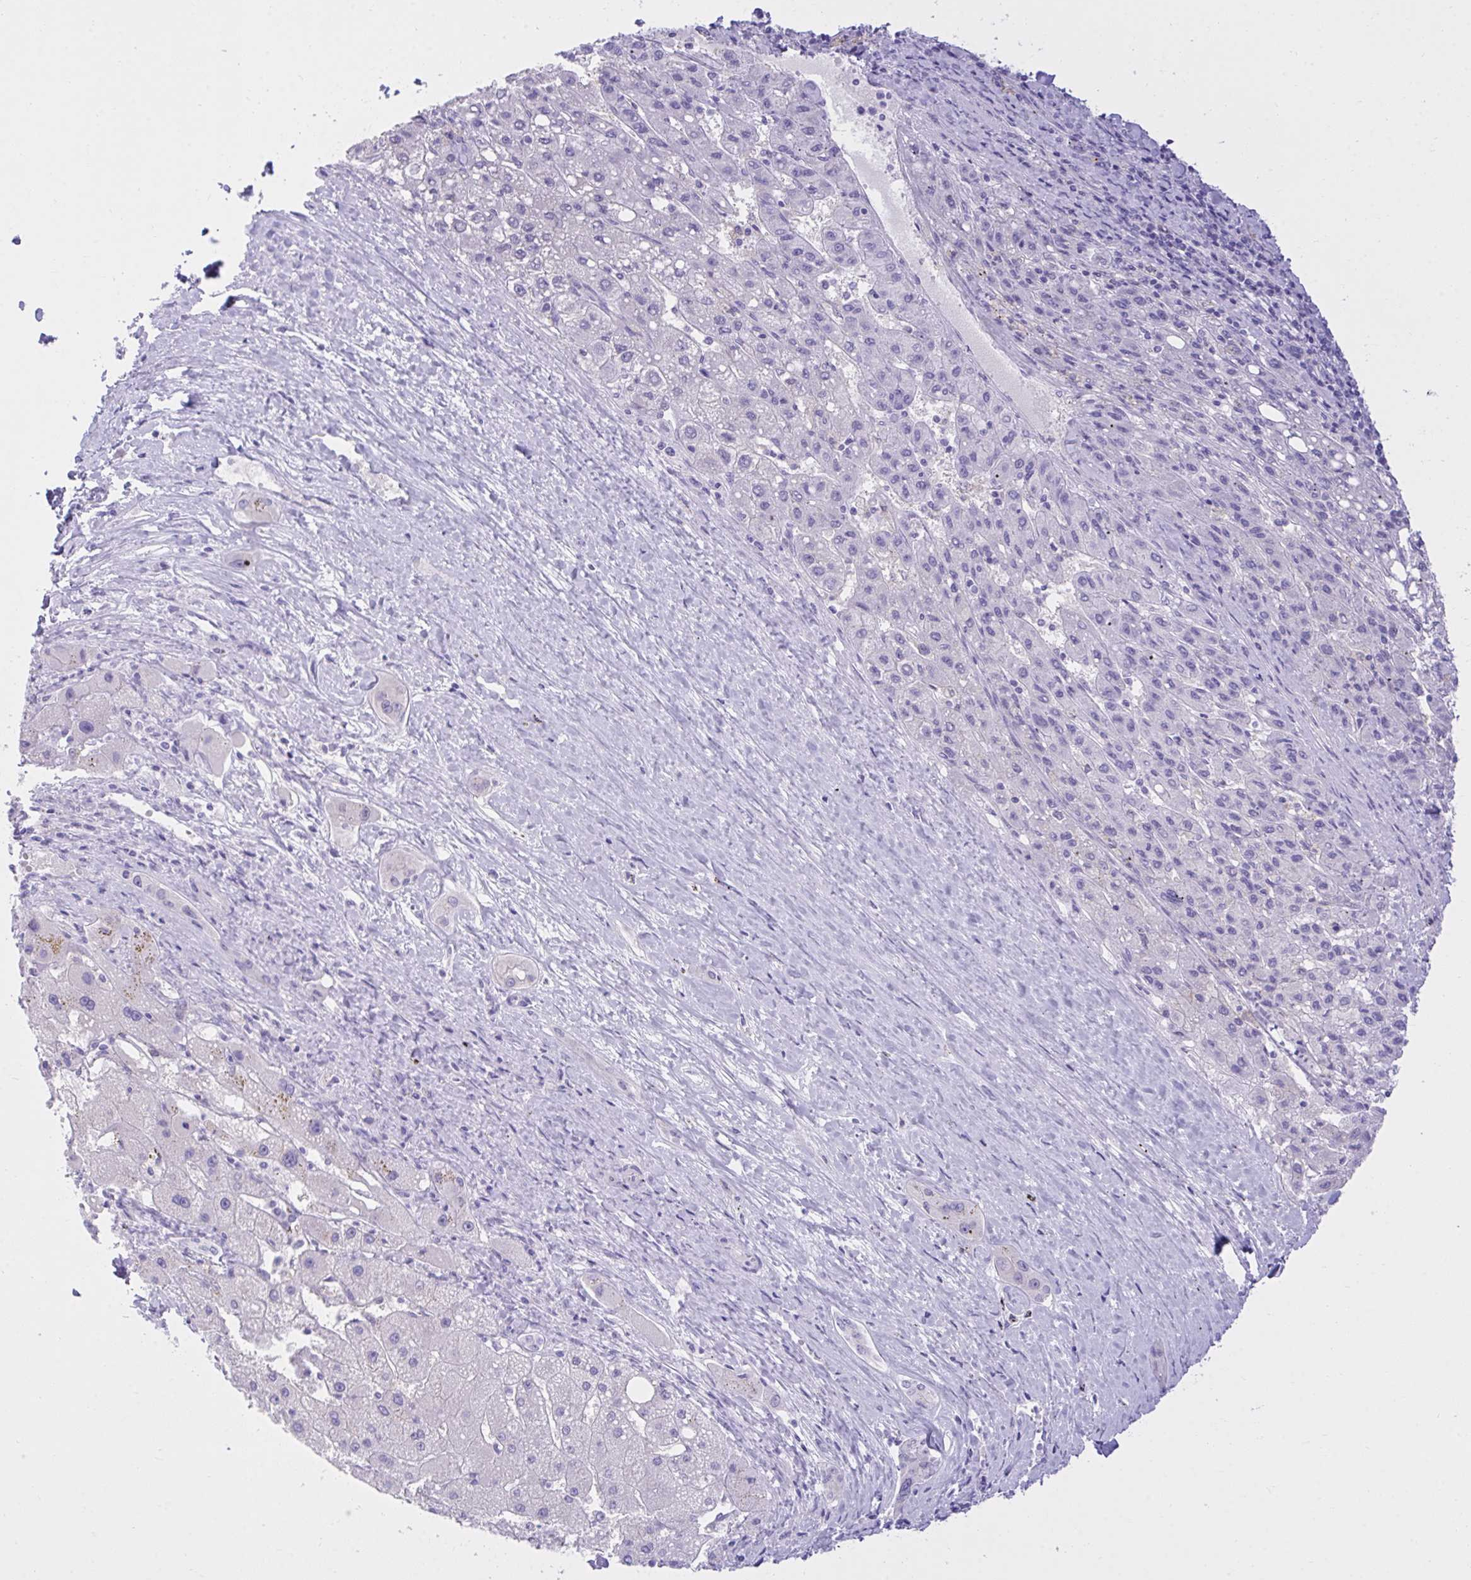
{"staining": {"intensity": "negative", "quantity": "none", "location": "none"}, "tissue": "liver cancer", "cell_type": "Tumor cells", "image_type": "cancer", "snomed": [{"axis": "morphology", "description": "Carcinoma, Hepatocellular, NOS"}, {"axis": "topography", "description": "Liver"}], "caption": "Liver cancer (hepatocellular carcinoma) stained for a protein using immunohistochemistry reveals no staining tumor cells.", "gene": "PGM2L1", "patient": {"sex": "female", "age": 82}}